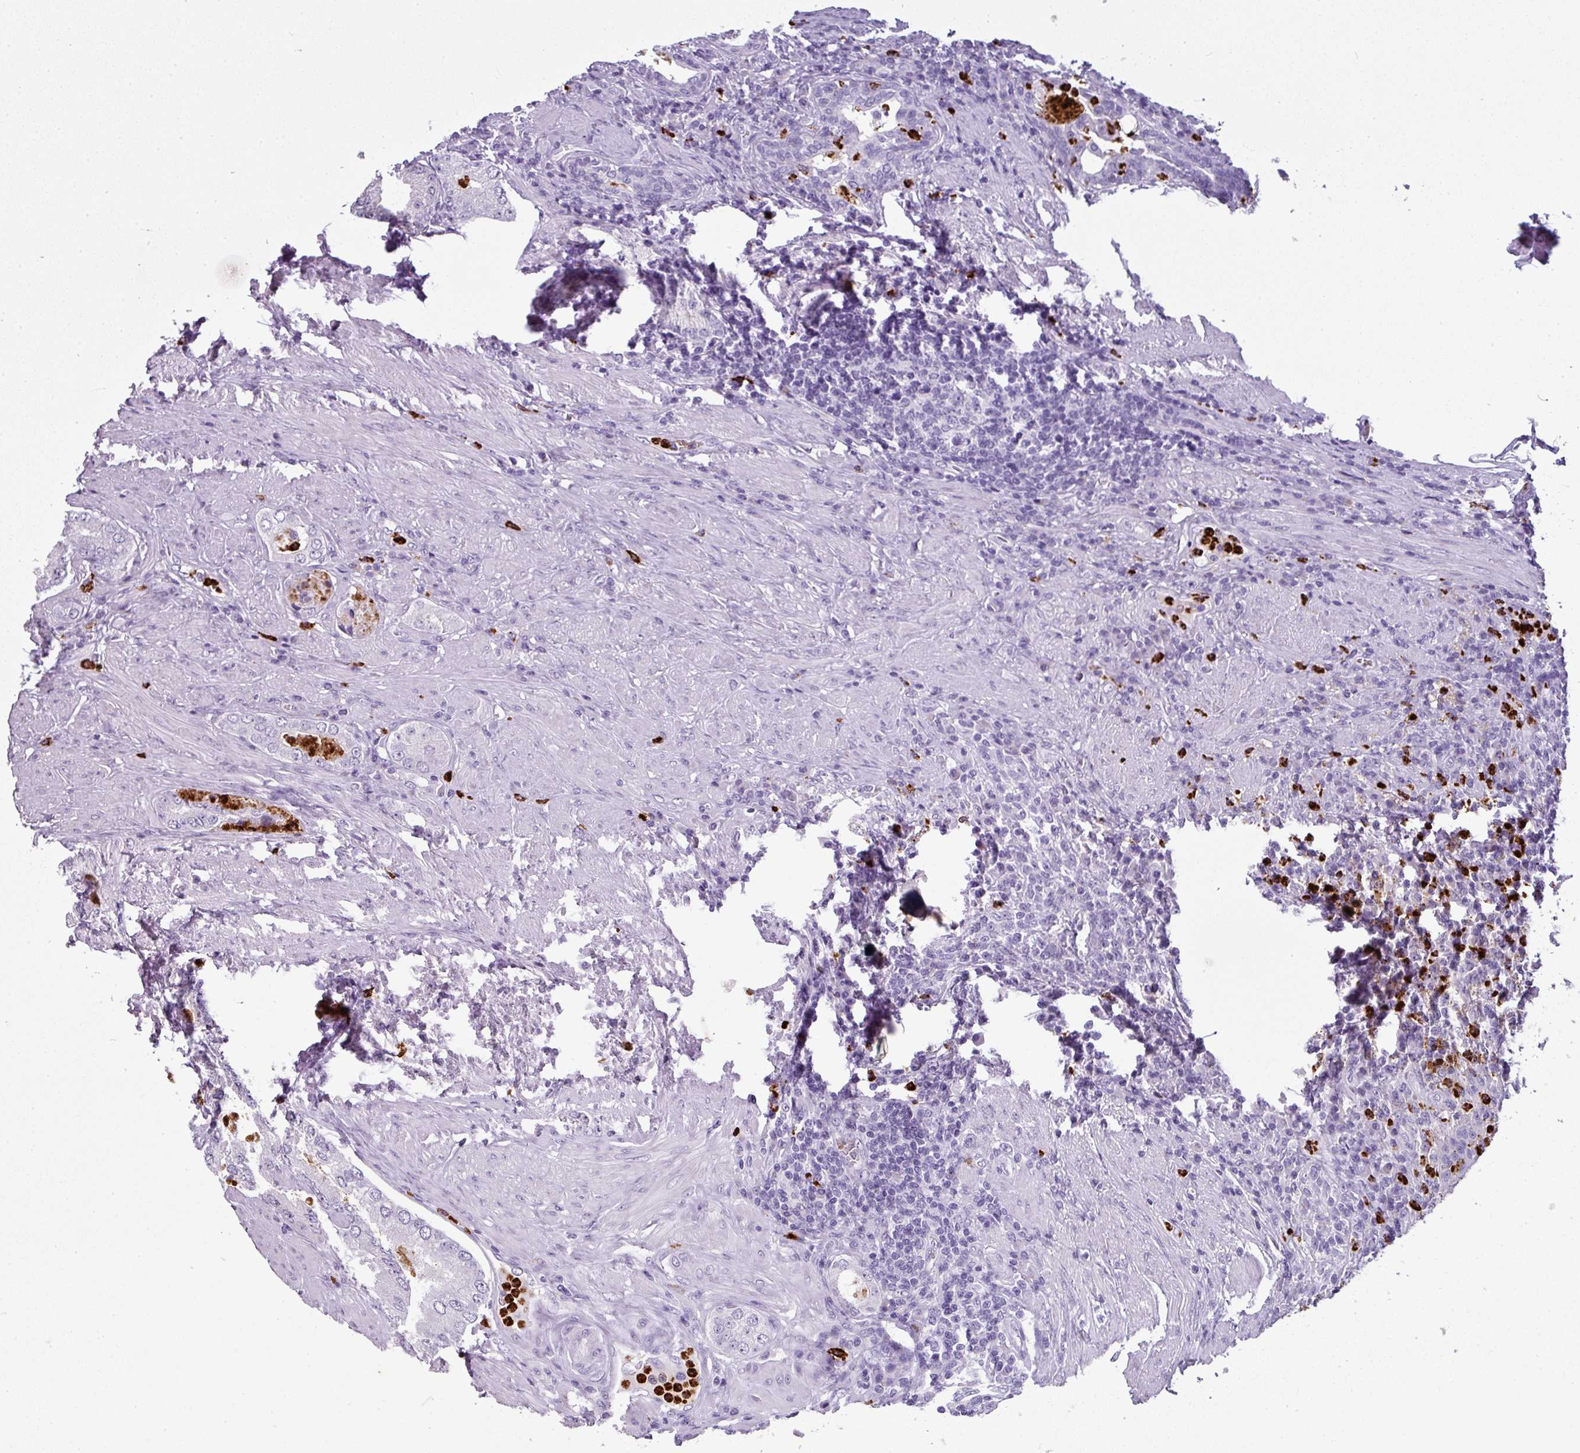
{"staining": {"intensity": "negative", "quantity": "none", "location": "none"}, "tissue": "prostate cancer", "cell_type": "Tumor cells", "image_type": "cancer", "snomed": [{"axis": "morphology", "description": "Adenocarcinoma, Low grade"}, {"axis": "topography", "description": "Prostate"}], "caption": "Protein analysis of prostate adenocarcinoma (low-grade) shows no significant positivity in tumor cells.", "gene": "CTSG", "patient": {"sex": "male", "age": 68}}